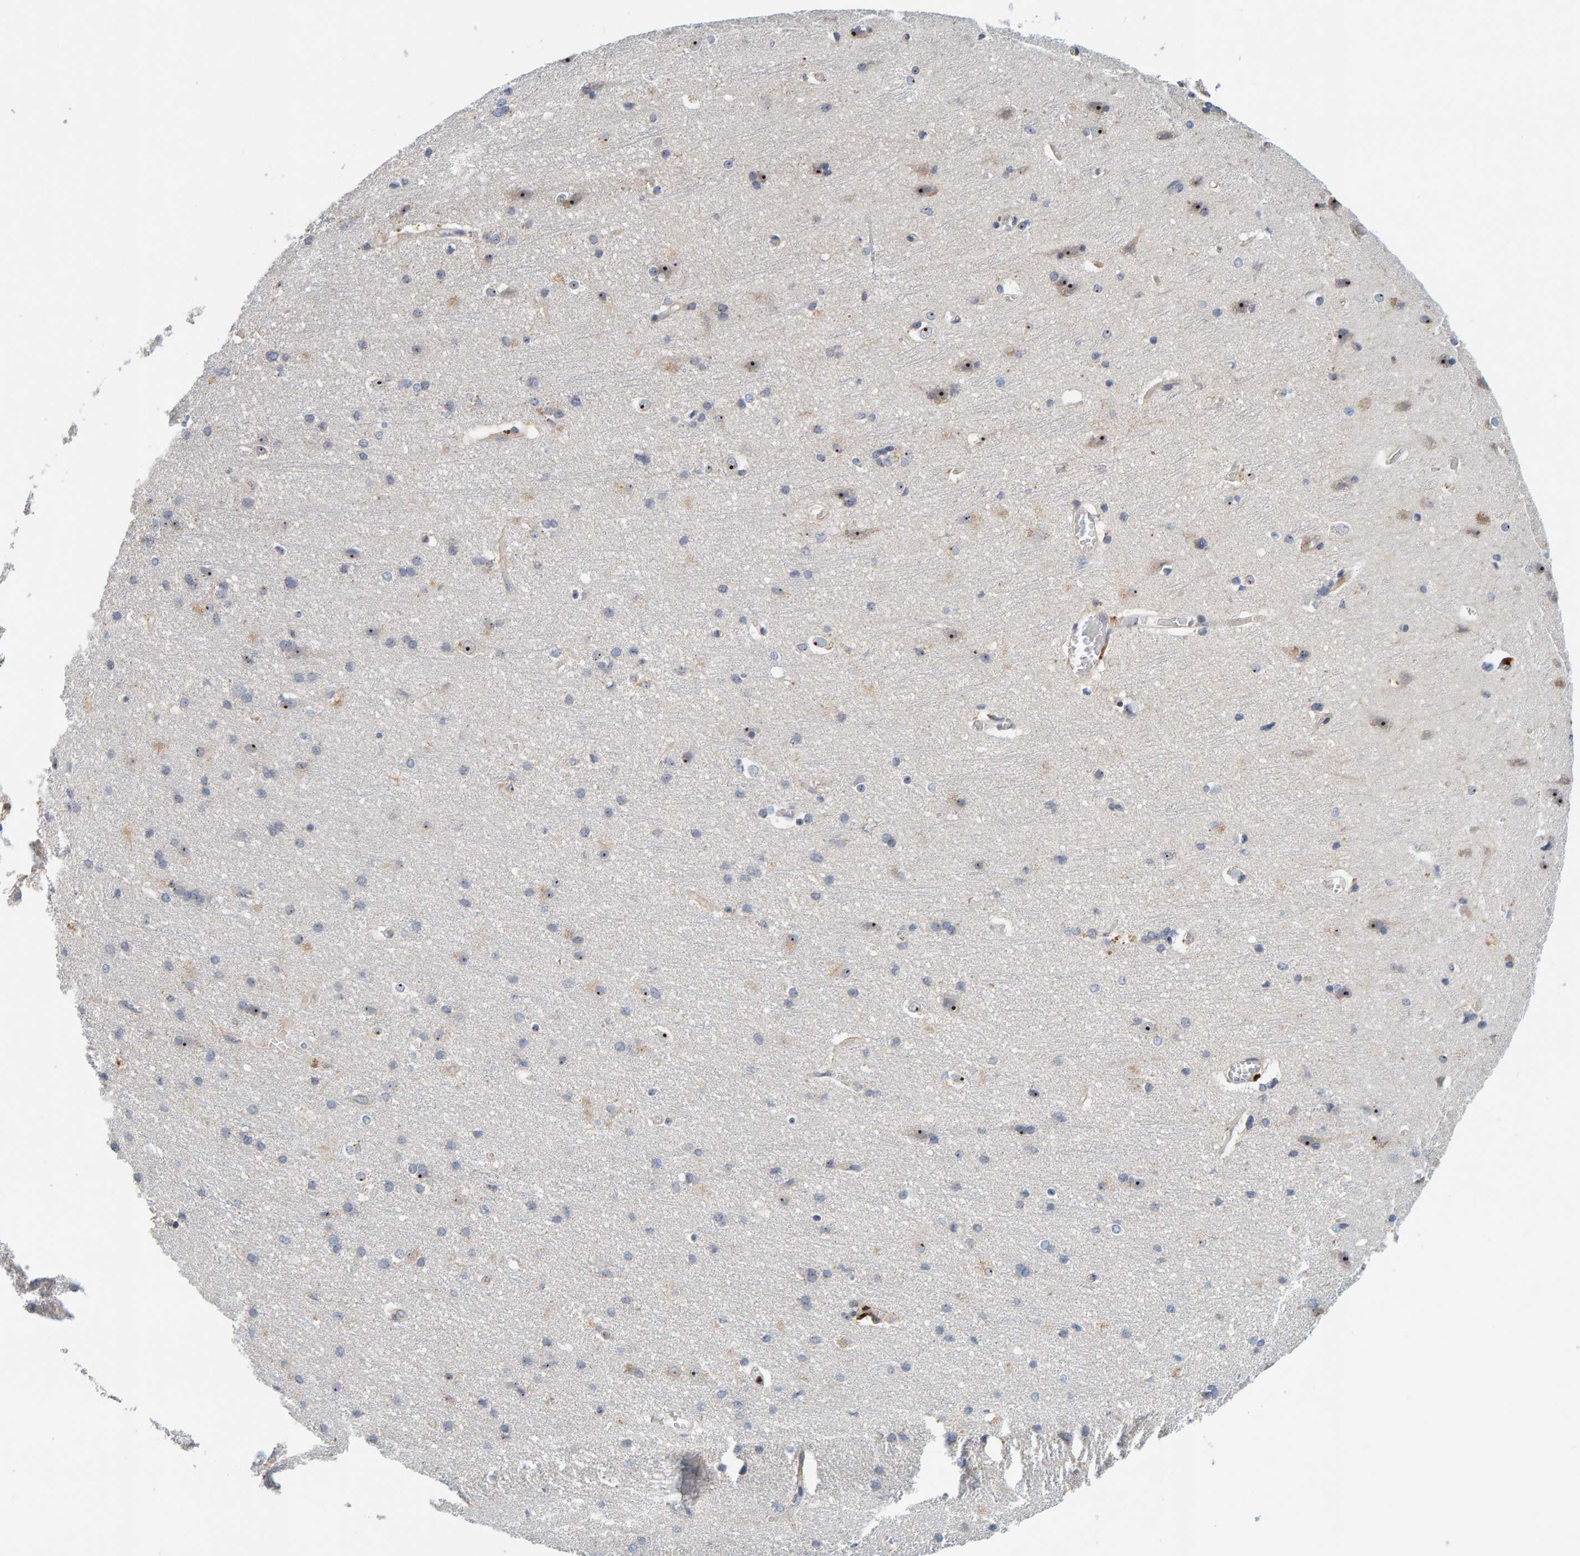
{"staining": {"intensity": "moderate", "quantity": "25%-75%", "location": "nuclear"}, "tissue": "cerebral cortex", "cell_type": "Endothelial cells", "image_type": "normal", "snomed": [{"axis": "morphology", "description": "Normal tissue, NOS"}, {"axis": "topography", "description": "Cerebral cortex"}], "caption": "Moderate nuclear staining is appreciated in about 25%-75% of endothelial cells in normal cerebral cortex.", "gene": "NOL11", "patient": {"sex": "male", "age": 54}}